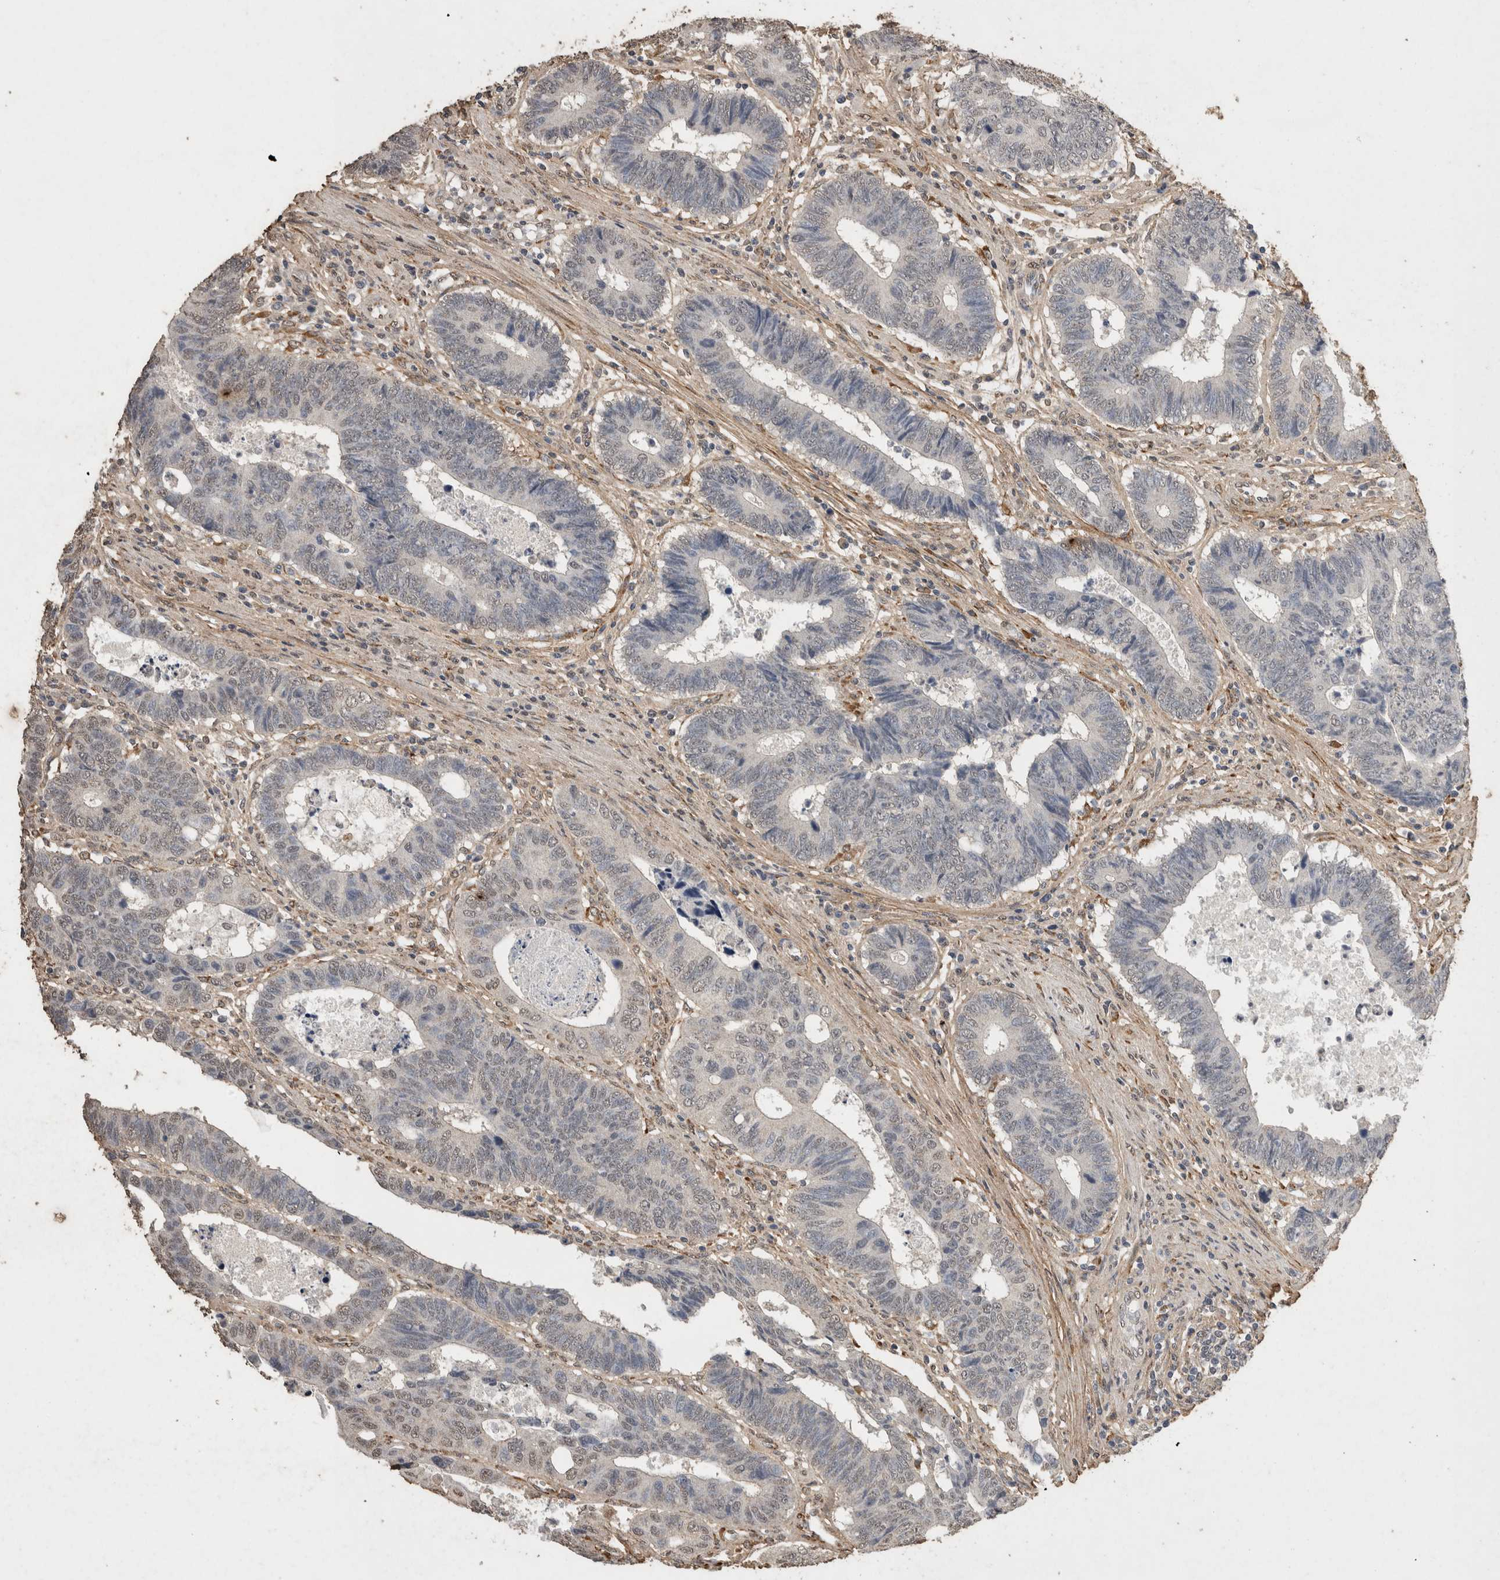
{"staining": {"intensity": "negative", "quantity": "none", "location": "none"}, "tissue": "colorectal cancer", "cell_type": "Tumor cells", "image_type": "cancer", "snomed": [{"axis": "morphology", "description": "Adenocarcinoma, NOS"}, {"axis": "topography", "description": "Rectum"}], "caption": "Immunohistochemistry photomicrograph of neoplastic tissue: human colorectal cancer stained with DAB (3,3'-diaminobenzidine) shows no significant protein expression in tumor cells. Nuclei are stained in blue.", "gene": "C1QTNF5", "patient": {"sex": "male", "age": 84}}